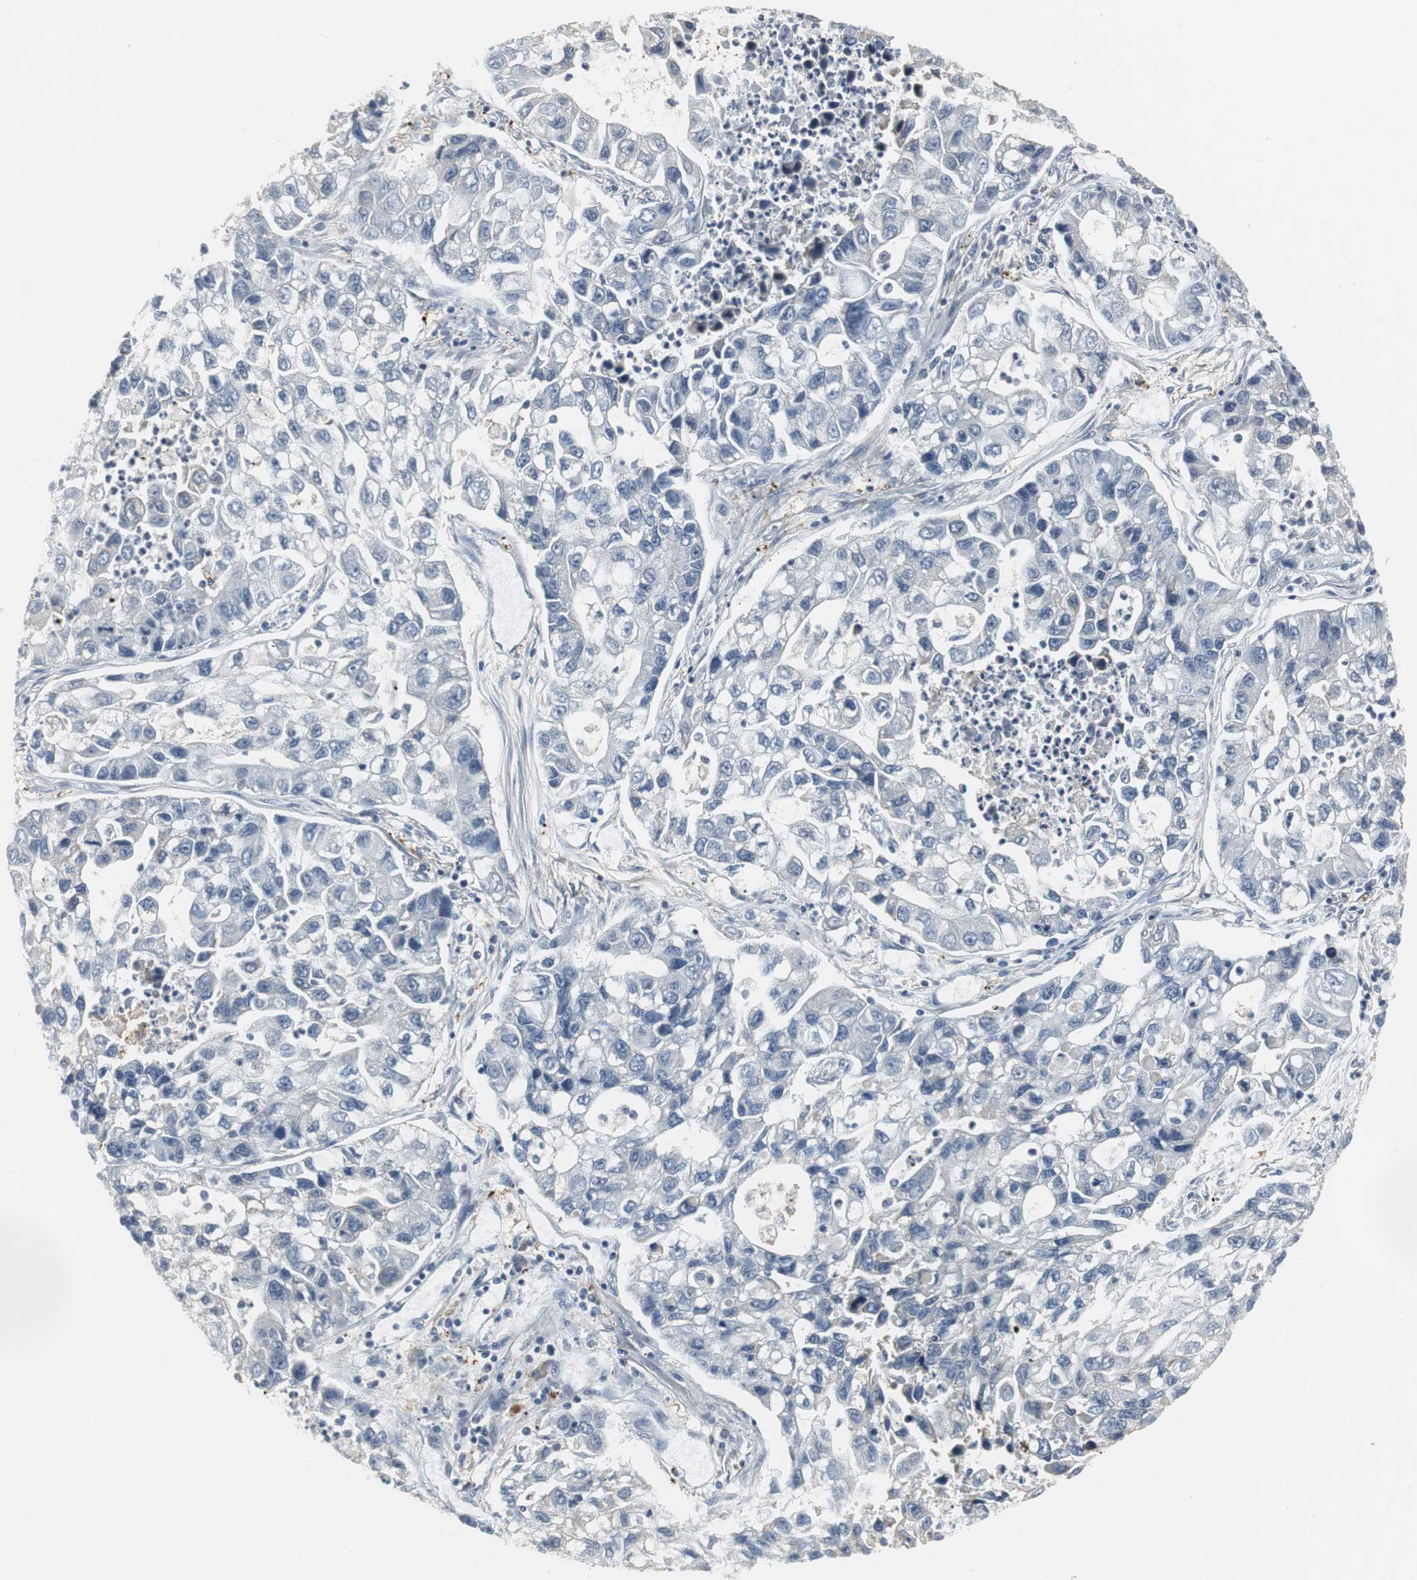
{"staining": {"intensity": "negative", "quantity": "none", "location": "none"}, "tissue": "lung cancer", "cell_type": "Tumor cells", "image_type": "cancer", "snomed": [{"axis": "morphology", "description": "Adenocarcinoma, NOS"}, {"axis": "topography", "description": "Lung"}], "caption": "Immunohistochemistry micrograph of lung cancer stained for a protein (brown), which exhibits no positivity in tumor cells.", "gene": "SLC2A5", "patient": {"sex": "female", "age": 51}}